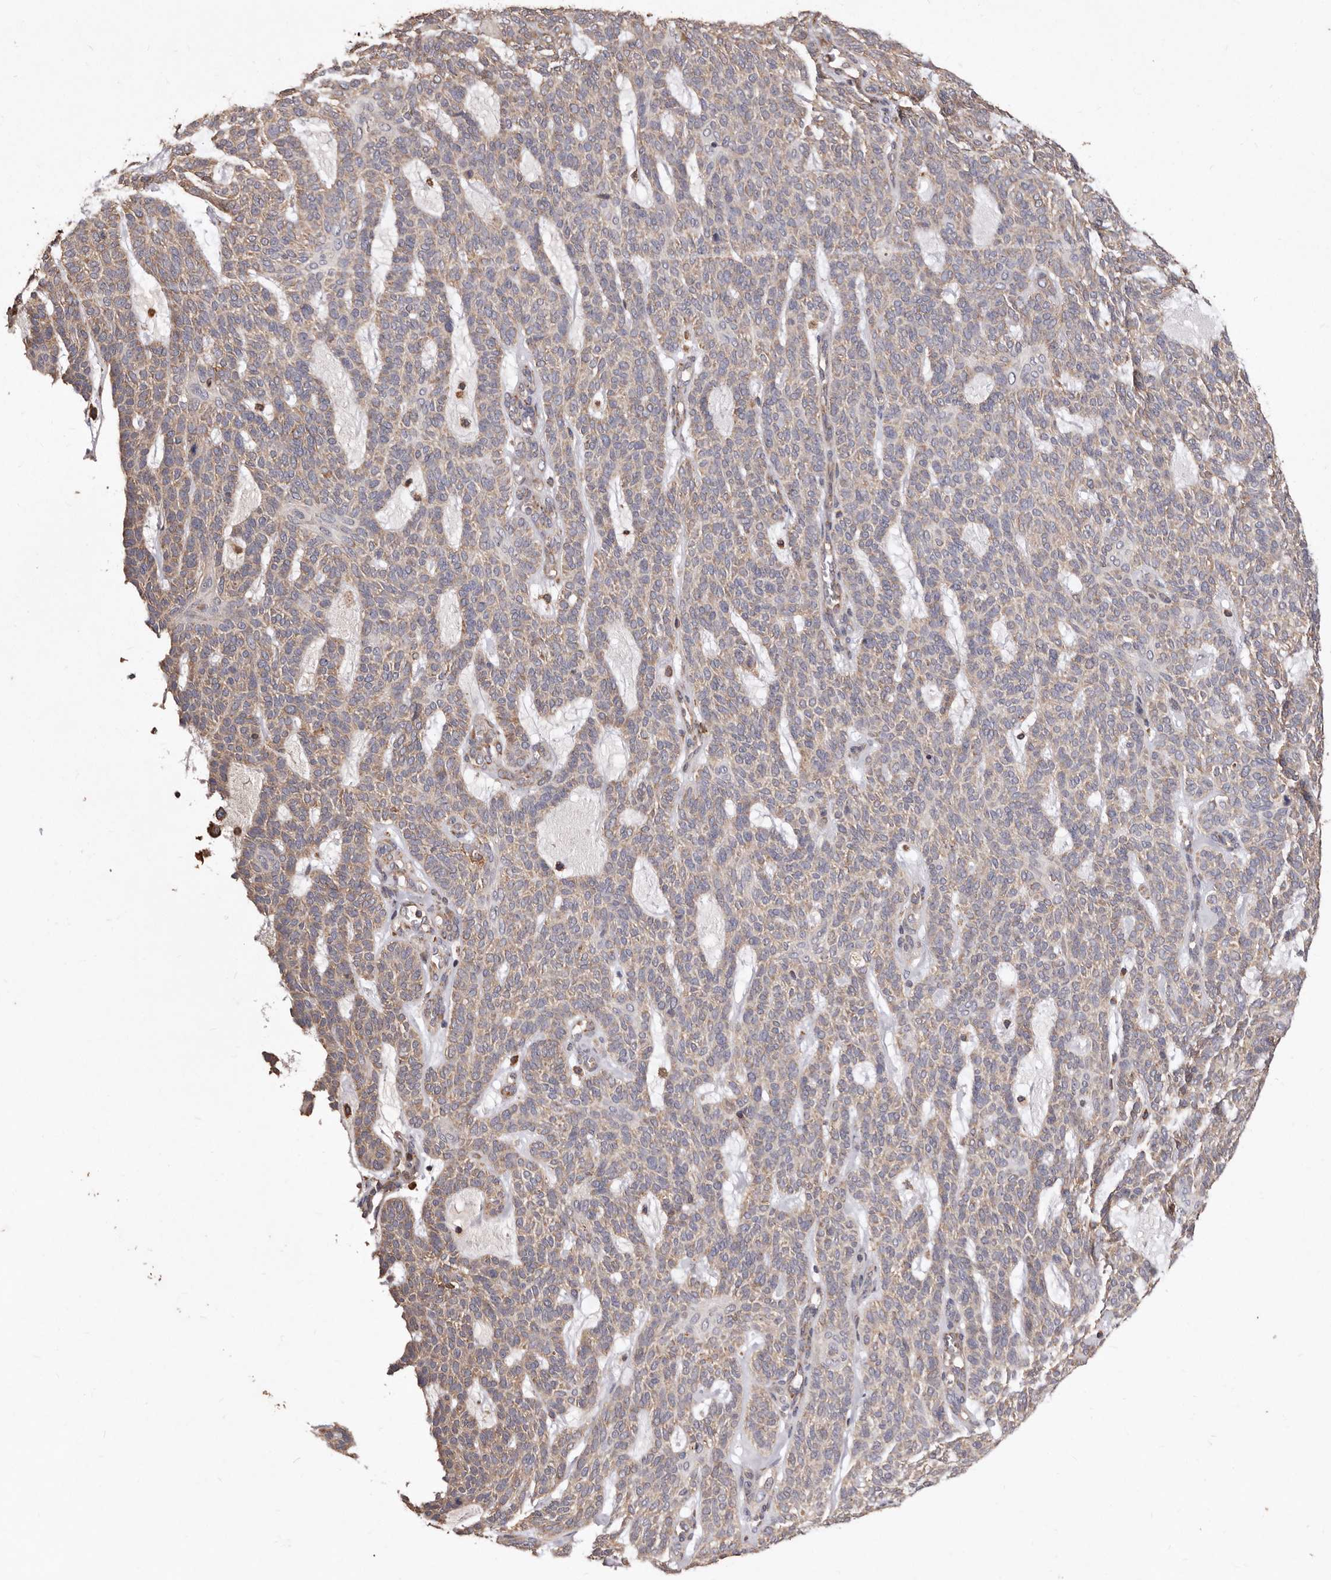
{"staining": {"intensity": "weak", "quantity": "<25%", "location": "cytoplasmic/membranous"}, "tissue": "skin cancer", "cell_type": "Tumor cells", "image_type": "cancer", "snomed": [{"axis": "morphology", "description": "Squamous cell carcinoma, NOS"}, {"axis": "topography", "description": "Skin"}], "caption": "Squamous cell carcinoma (skin) was stained to show a protein in brown. There is no significant staining in tumor cells.", "gene": "STEAP2", "patient": {"sex": "female", "age": 90}}